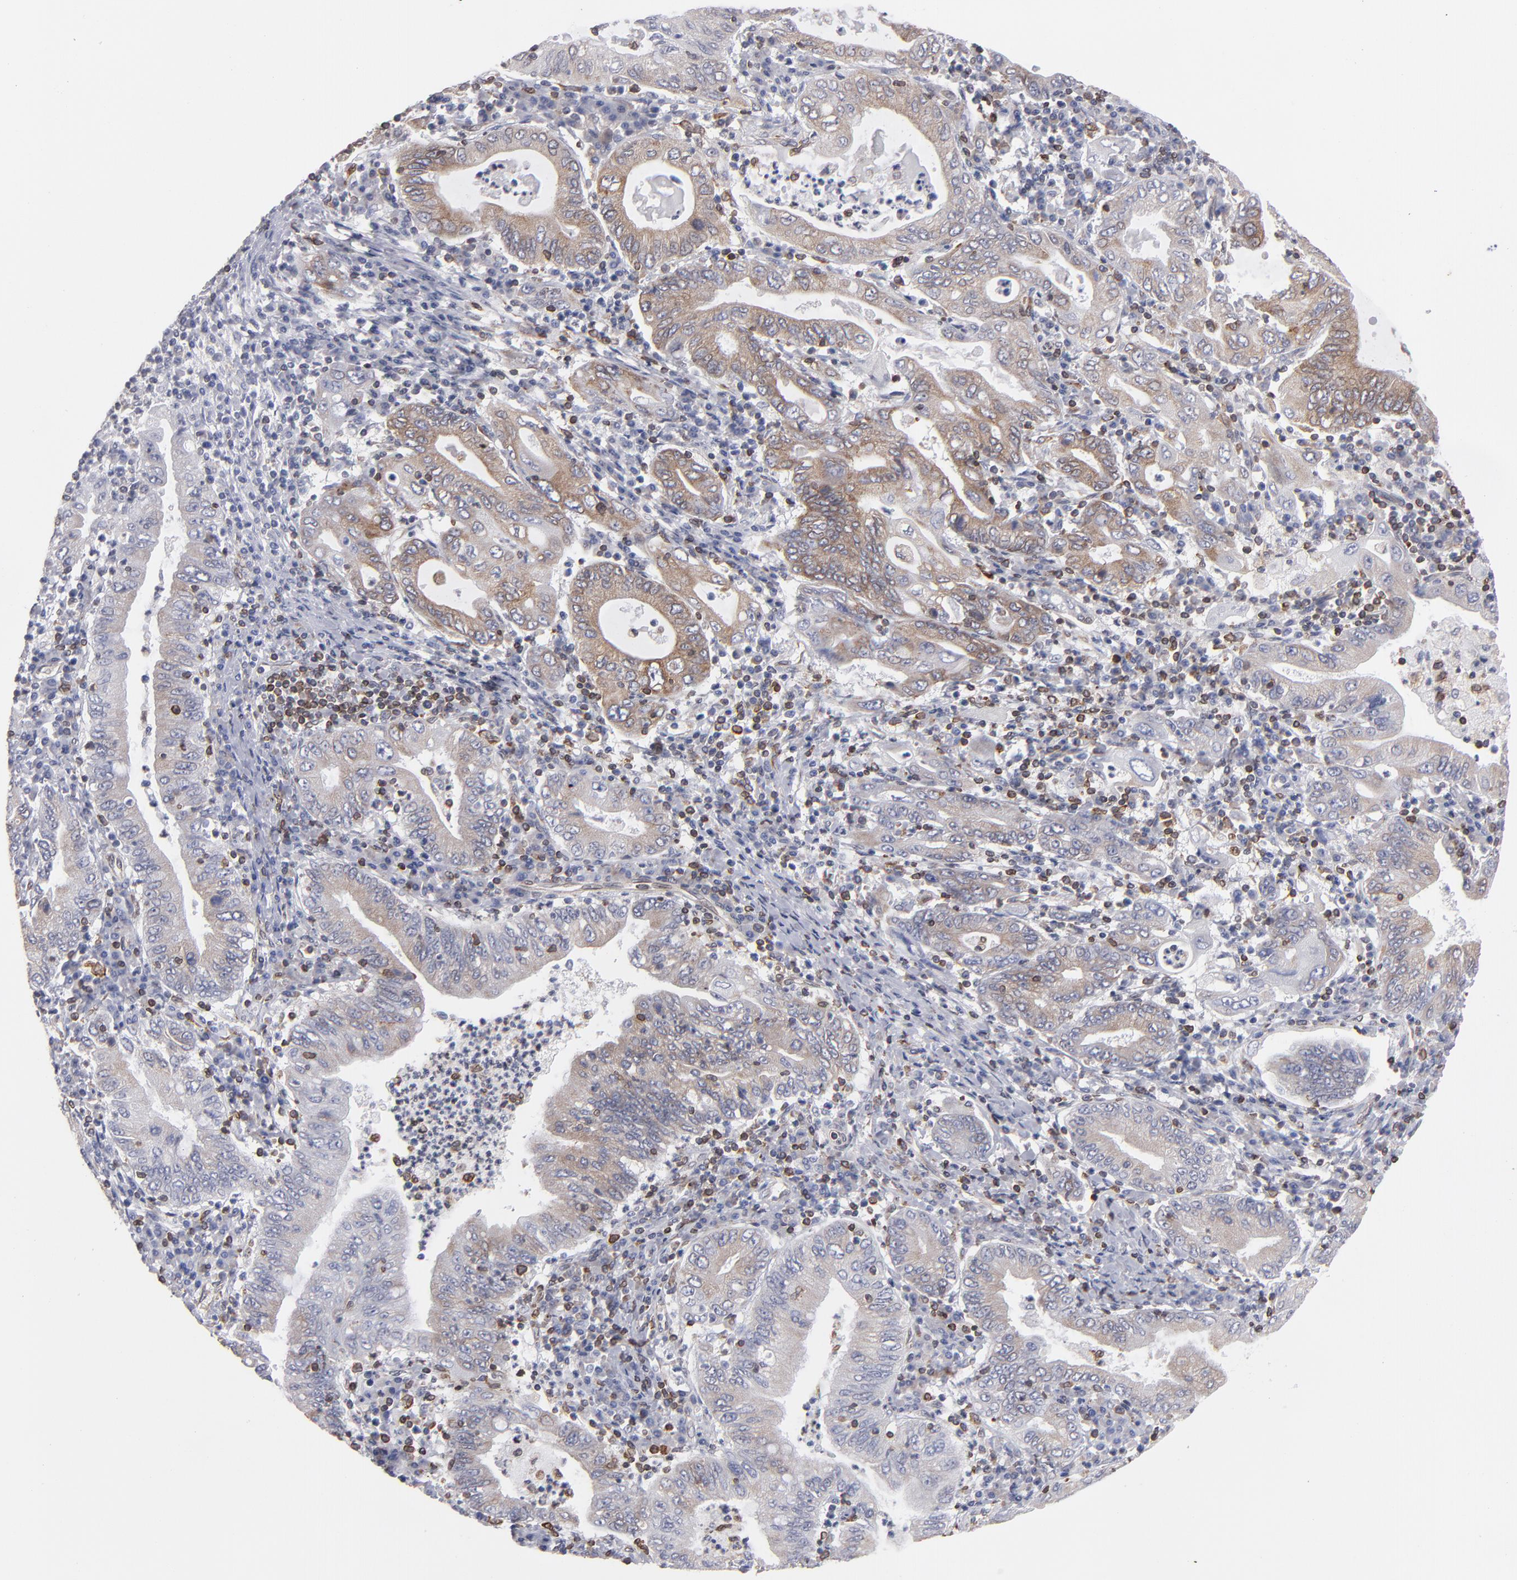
{"staining": {"intensity": "moderate", "quantity": ">75%", "location": "cytoplasmic/membranous"}, "tissue": "stomach cancer", "cell_type": "Tumor cells", "image_type": "cancer", "snomed": [{"axis": "morphology", "description": "Normal tissue, NOS"}, {"axis": "morphology", "description": "Adenocarcinoma, NOS"}, {"axis": "topography", "description": "Esophagus"}, {"axis": "topography", "description": "Stomach, upper"}, {"axis": "topography", "description": "Peripheral nerve tissue"}], "caption": "Immunohistochemistry (IHC) (DAB (3,3'-diaminobenzidine)) staining of human stomach cancer (adenocarcinoma) demonstrates moderate cytoplasmic/membranous protein expression in about >75% of tumor cells. (Brightfield microscopy of DAB IHC at high magnification).", "gene": "TMX1", "patient": {"sex": "male", "age": 62}}